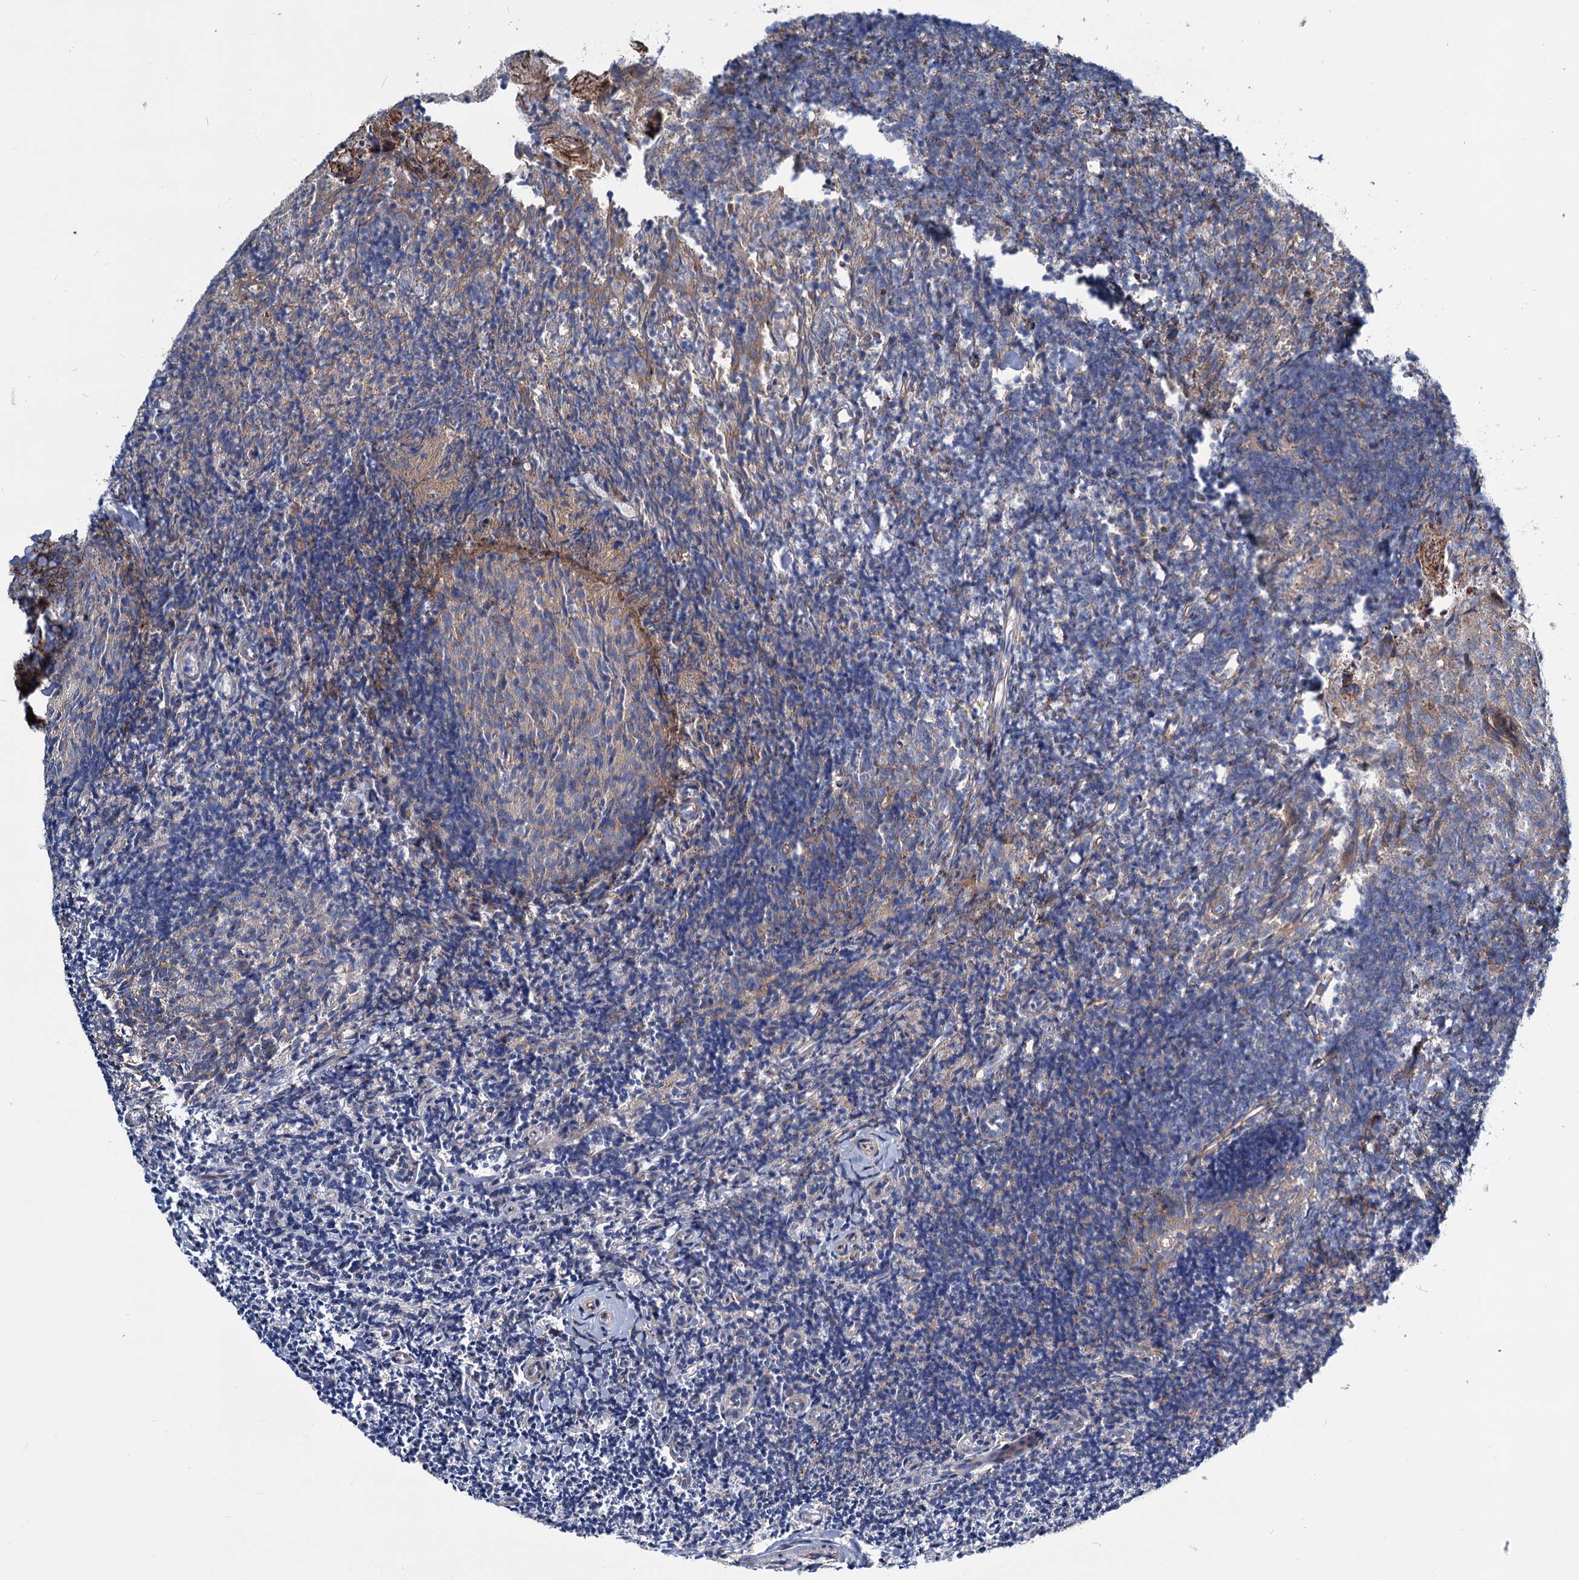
{"staining": {"intensity": "strong", "quantity": "25%-75%", "location": "cytoplasmic/membranous"}, "tissue": "tonsil", "cell_type": "Germinal center cells", "image_type": "normal", "snomed": [{"axis": "morphology", "description": "Normal tissue, NOS"}, {"axis": "topography", "description": "Tonsil"}], "caption": "Immunohistochemistry (IHC) photomicrograph of unremarkable tonsil: human tonsil stained using immunohistochemistry exhibits high levels of strong protein expression localized specifically in the cytoplasmic/membranous of germinal center cells, appearing as a cytoplasmic/membranous brown color.", "gene": "PSEN1", "patient": {"sex": "female", "age": 10}}